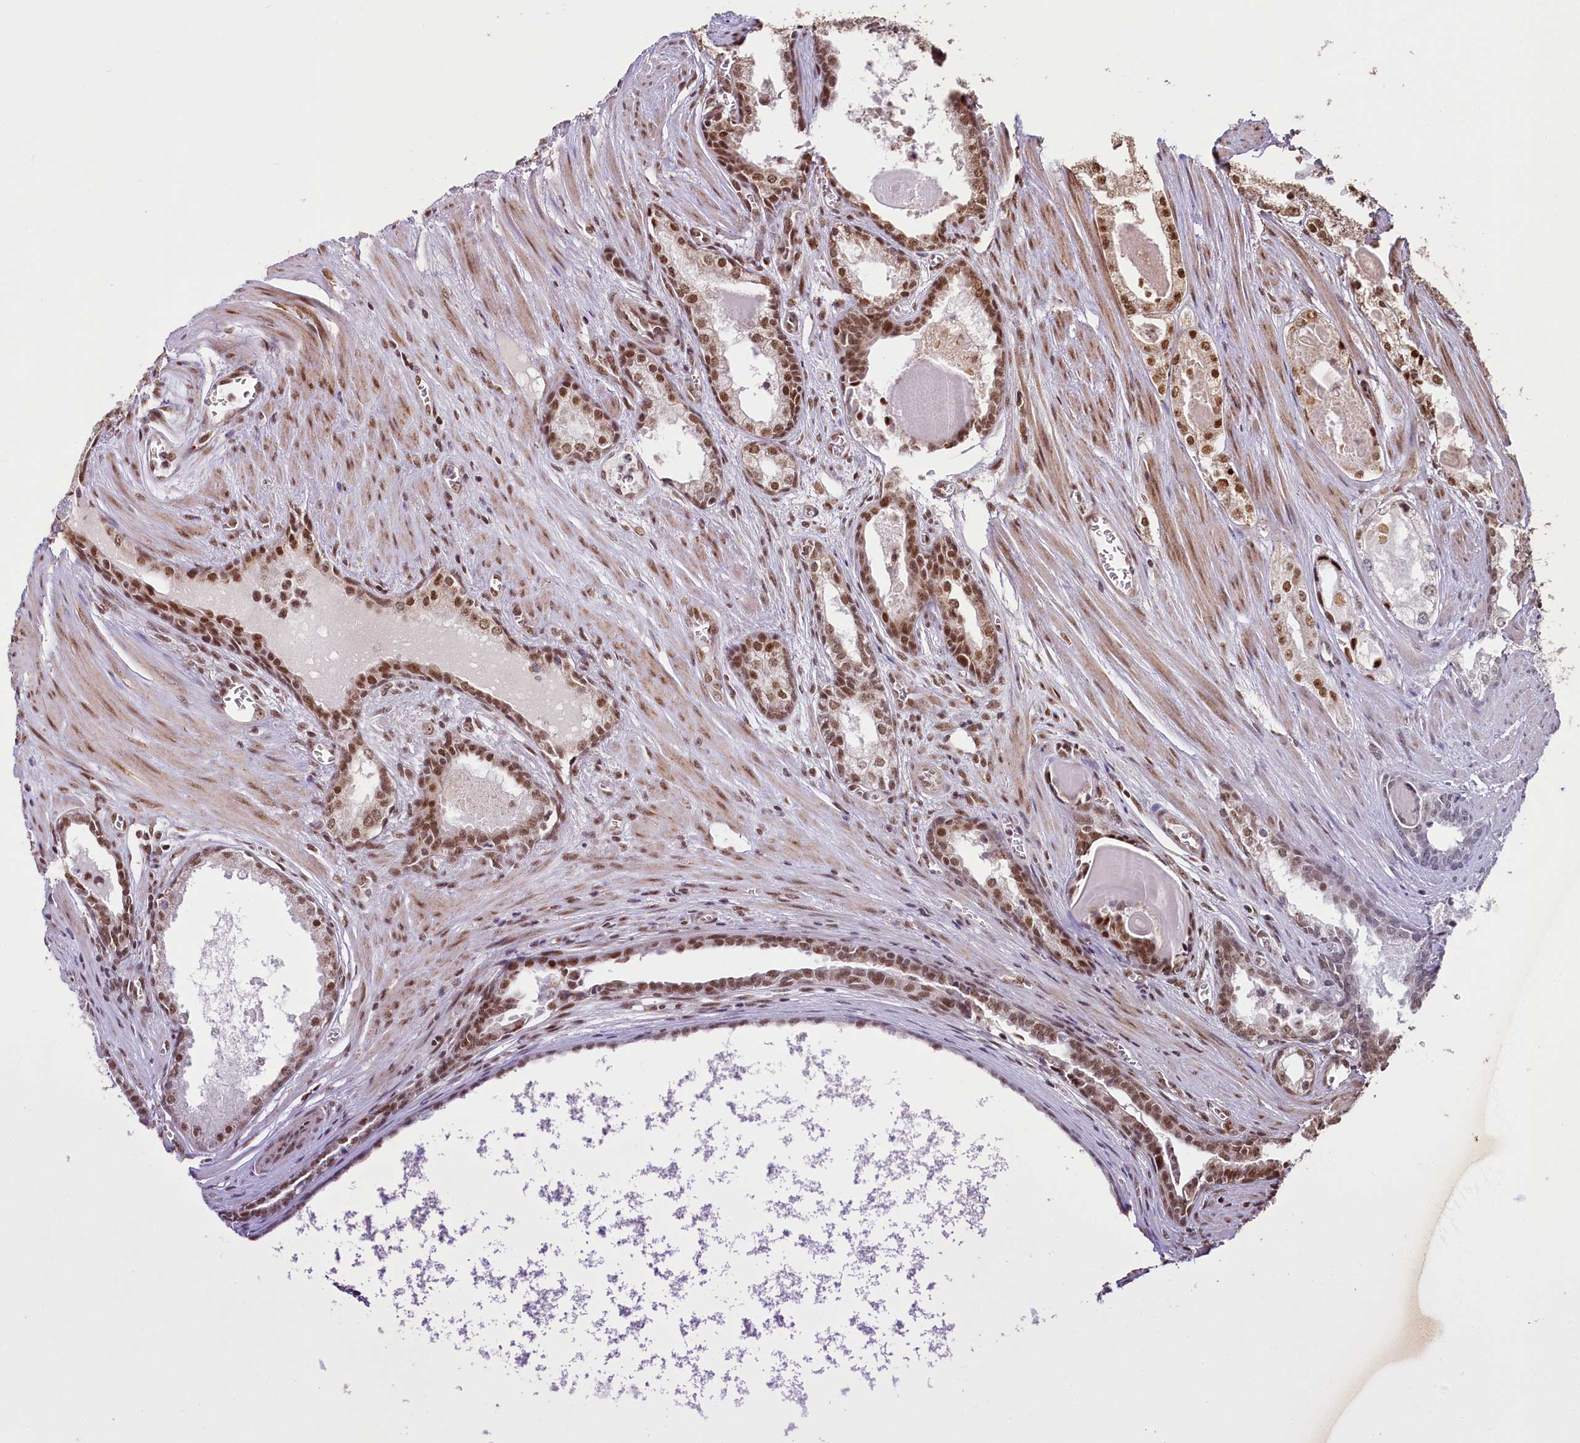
{"staining": {"intensity": "moderate", "quantity": ">75%", "location": "nuclear"}, "tissue": "prostate cancer", "cell_type": "Tumor cells", "image_type": "cancer", "snomed": [{"axis": "morphology", "description": "Adenocarcinoma, Low grade"}, {"axis": "topography", "description": "Prostate"}], "caption": "Low-grade adenocarcinoma (prostate) was stained to show a protein in brown. There is medium levels of moderate nuclear staining in about >75% of tumor cells.", "gene": "PDE6D", "patient": {"sex": "male", "age": 54}}